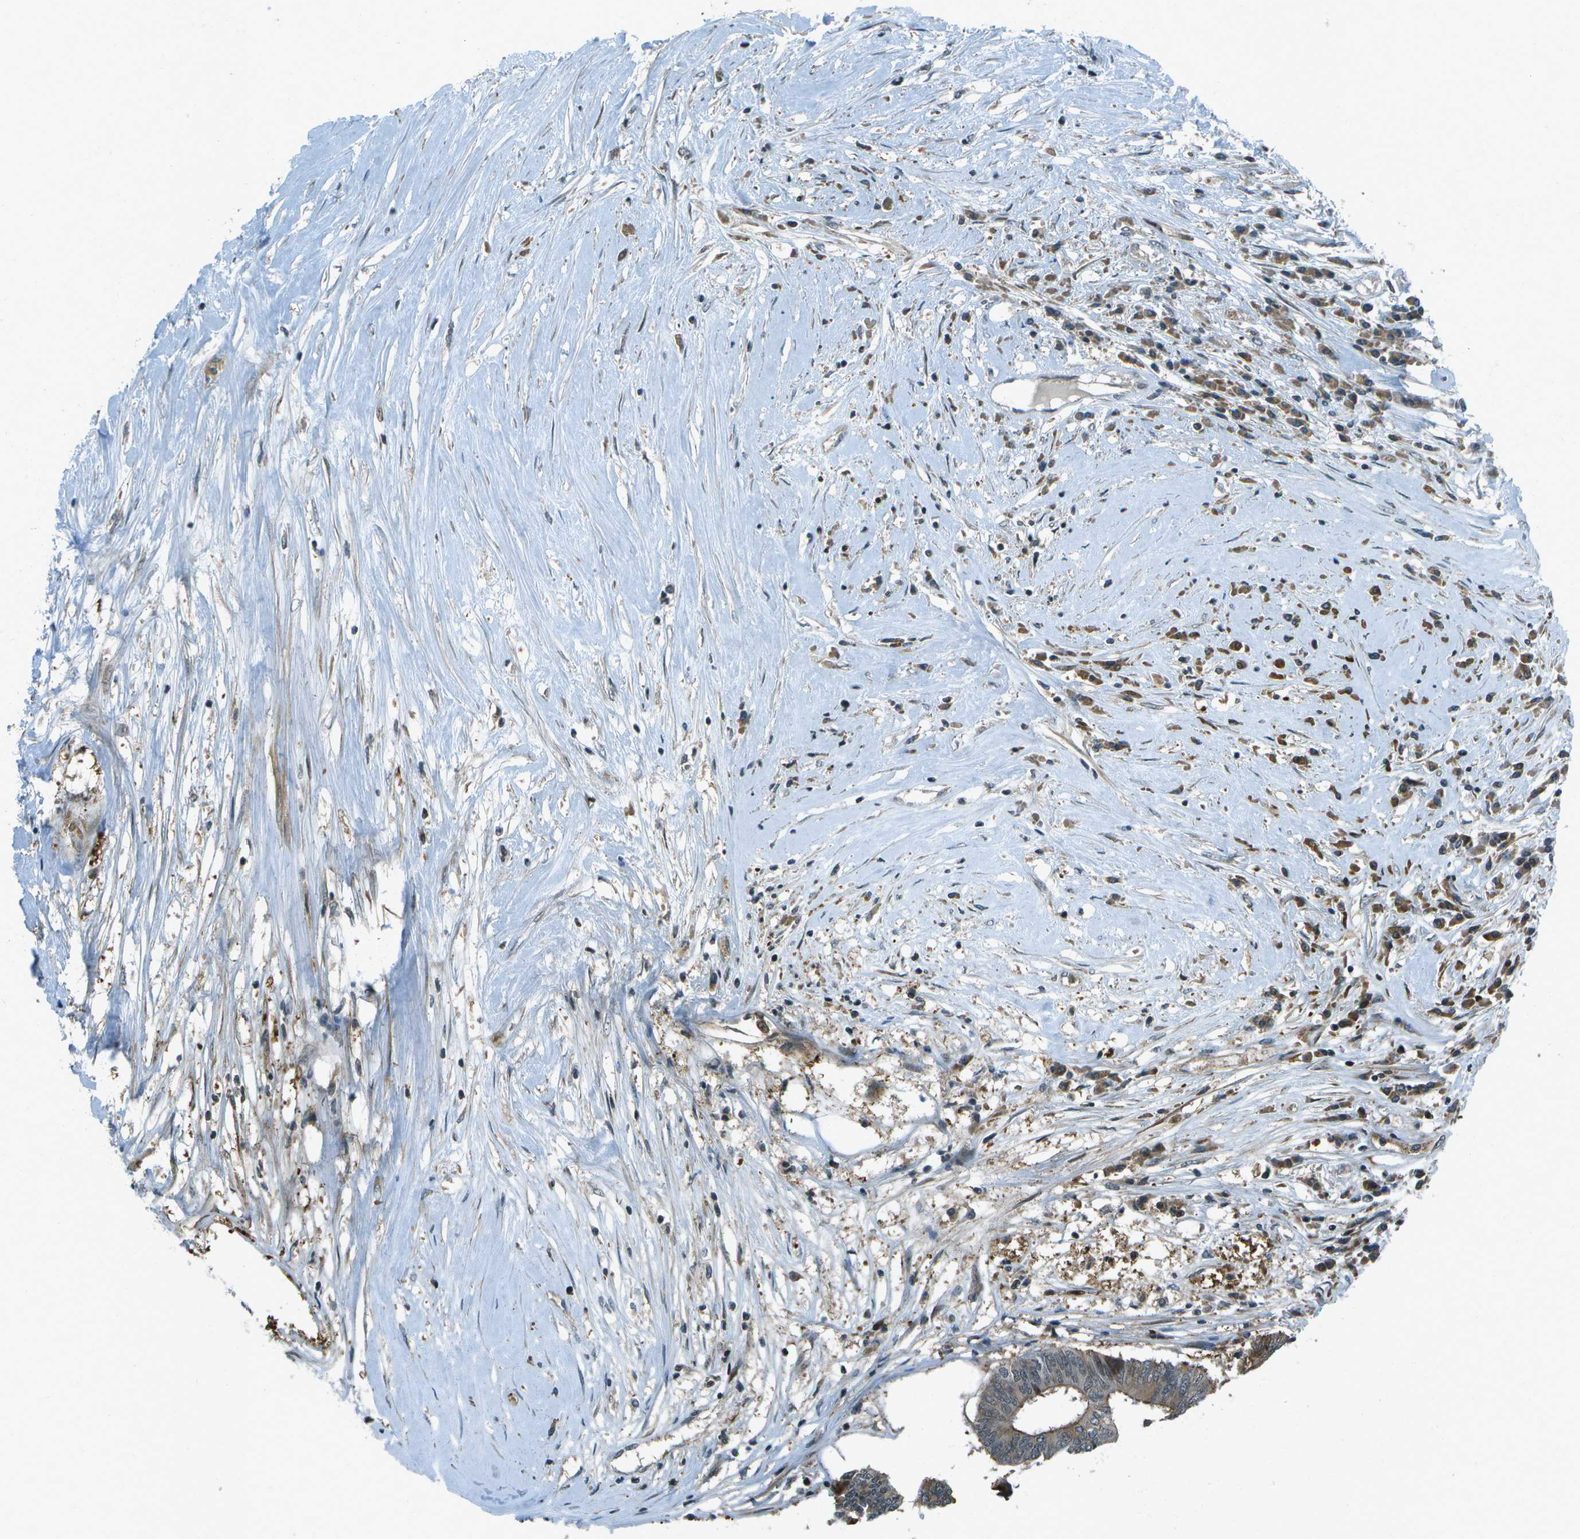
{"staining": {"intensity": "moderate", "quantity": ">75%", "location": "cytoplasmic/membranous"}, "tissue": "colorectal cancer", "cell_type": "Tumor cells", "image_type": "cancer", "snomed": [{"axis": "morphology", "description": "Adenocarcinoma, NOS"}, {"axis": "topography", "description": "Rectum"}], "caption": "Human colorectal cancer stained with a brown dye displays moderate cytoplasmic/membranous positive staining in approximately >75% of tumor cells.", "gene": "TMEM19", "patient": {"sex": "male", "age": 63}}